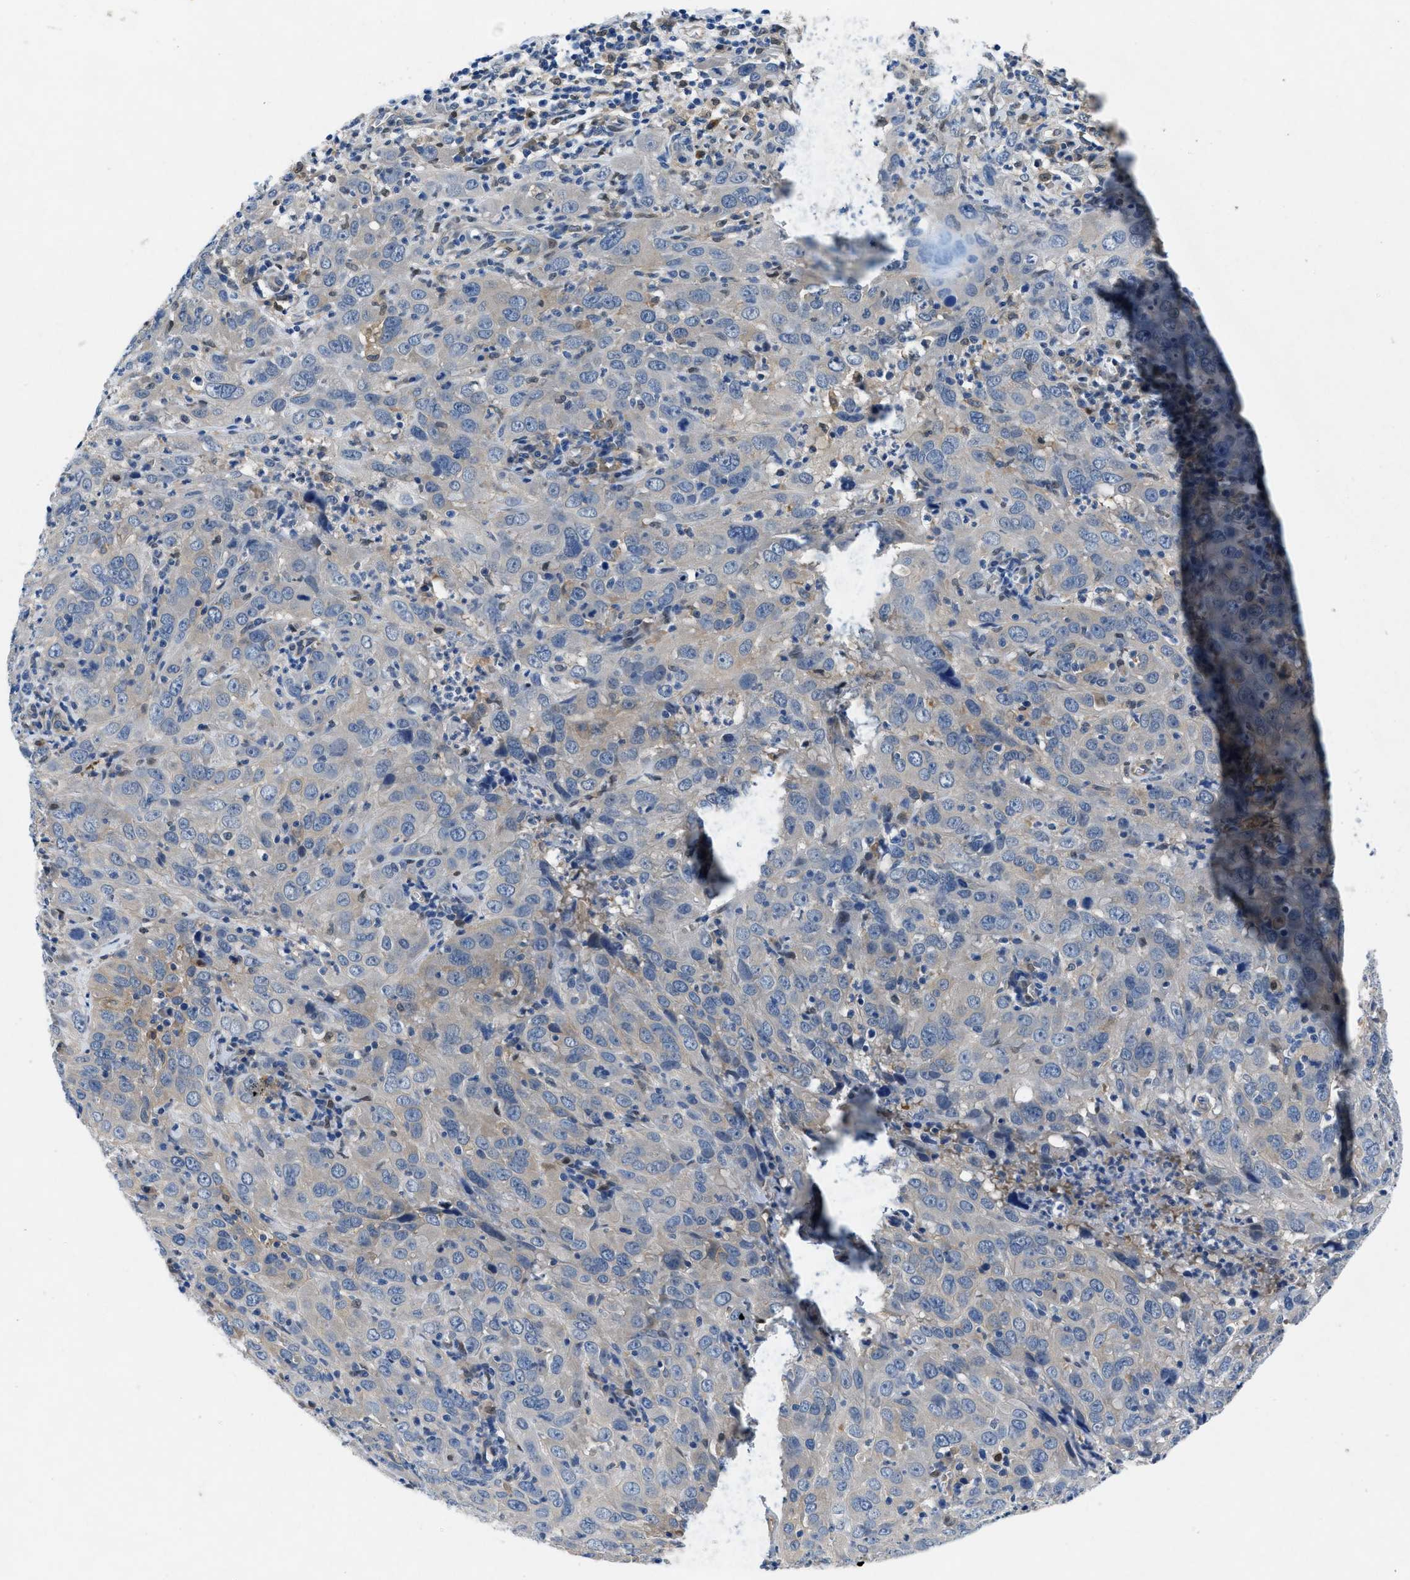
{"staining": {"intensity": "negative", "quantity": "none", "location": "none"}, "tissue": "cervical cancer", "cell_type": "Tumor cells", "image_type": "cancer", "snomed": [{"axis": "morphology", "description": "Squamous cell carcinoma, NOS"}, {"axis": "topography", "description": "Cervix"}], "caption": "The photomicrograph demonstrates no significant positivity in tumor cells of squamous cell carcinoma (cervical).", "gene": "COPS2", "patient": {"sex": "female", "age": 32}}